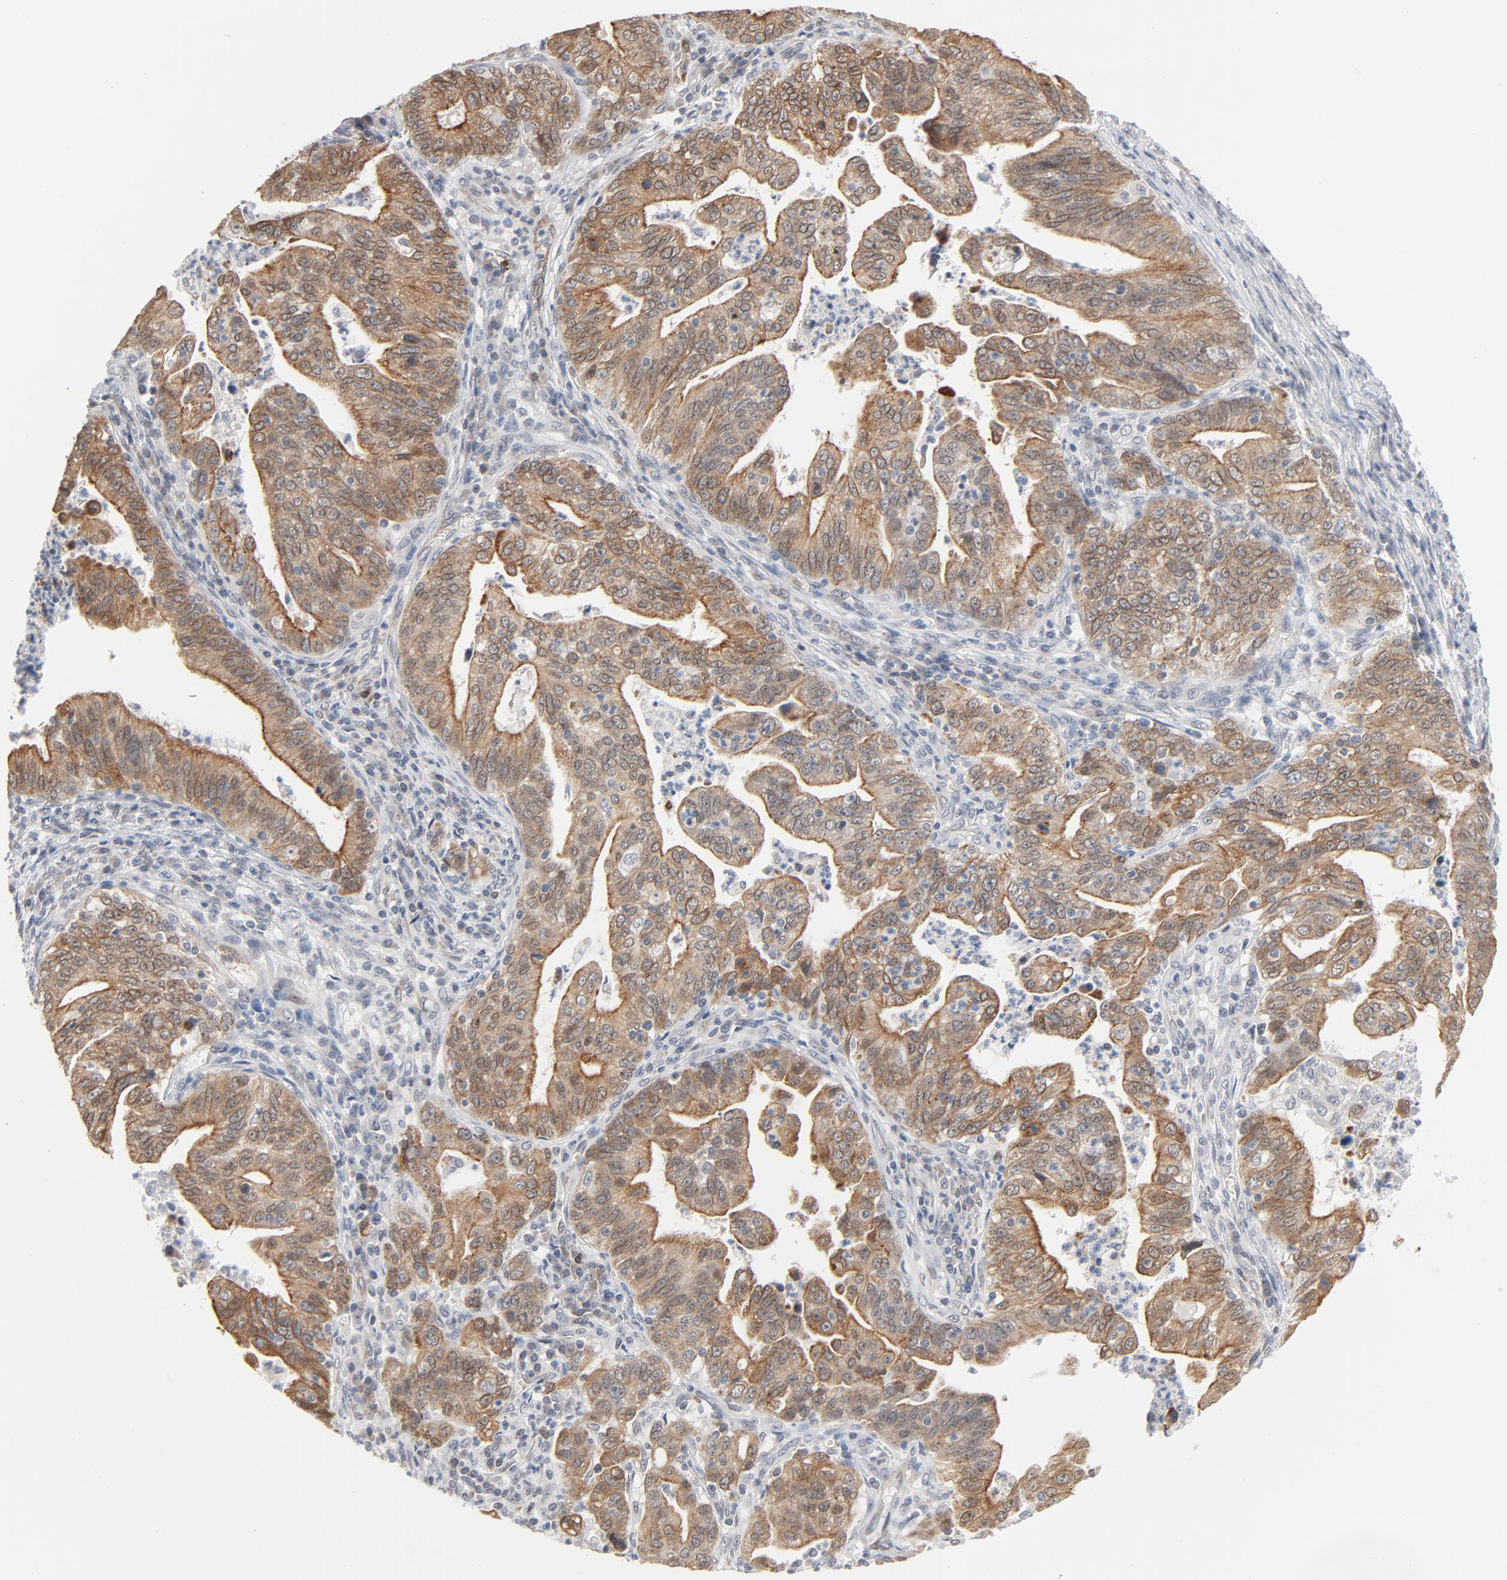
{"staining": {"intensity": "moderate", "quantity": ">75%", "location": "cytoplasmic/membranous"}, "tissue": "stomach cancer", "cell_type": "Tumor cells", "image_type": "cancer", "snomed": [{"axis": "morphology", "description": "Adenocarcinoma, NOS"}, {"axis": "topography", "description": "Stomach, upper"}], "caption": "Protein expression analysis of human stomach cancer reveals moderate cytoplasmic/membranous staining in approximately >75% of tumor cells. (DAB = brown stain, brightfield microscopy at high magnification).", "gene": "ITPR3", "patient": {"sex": "female", "age": 50}}